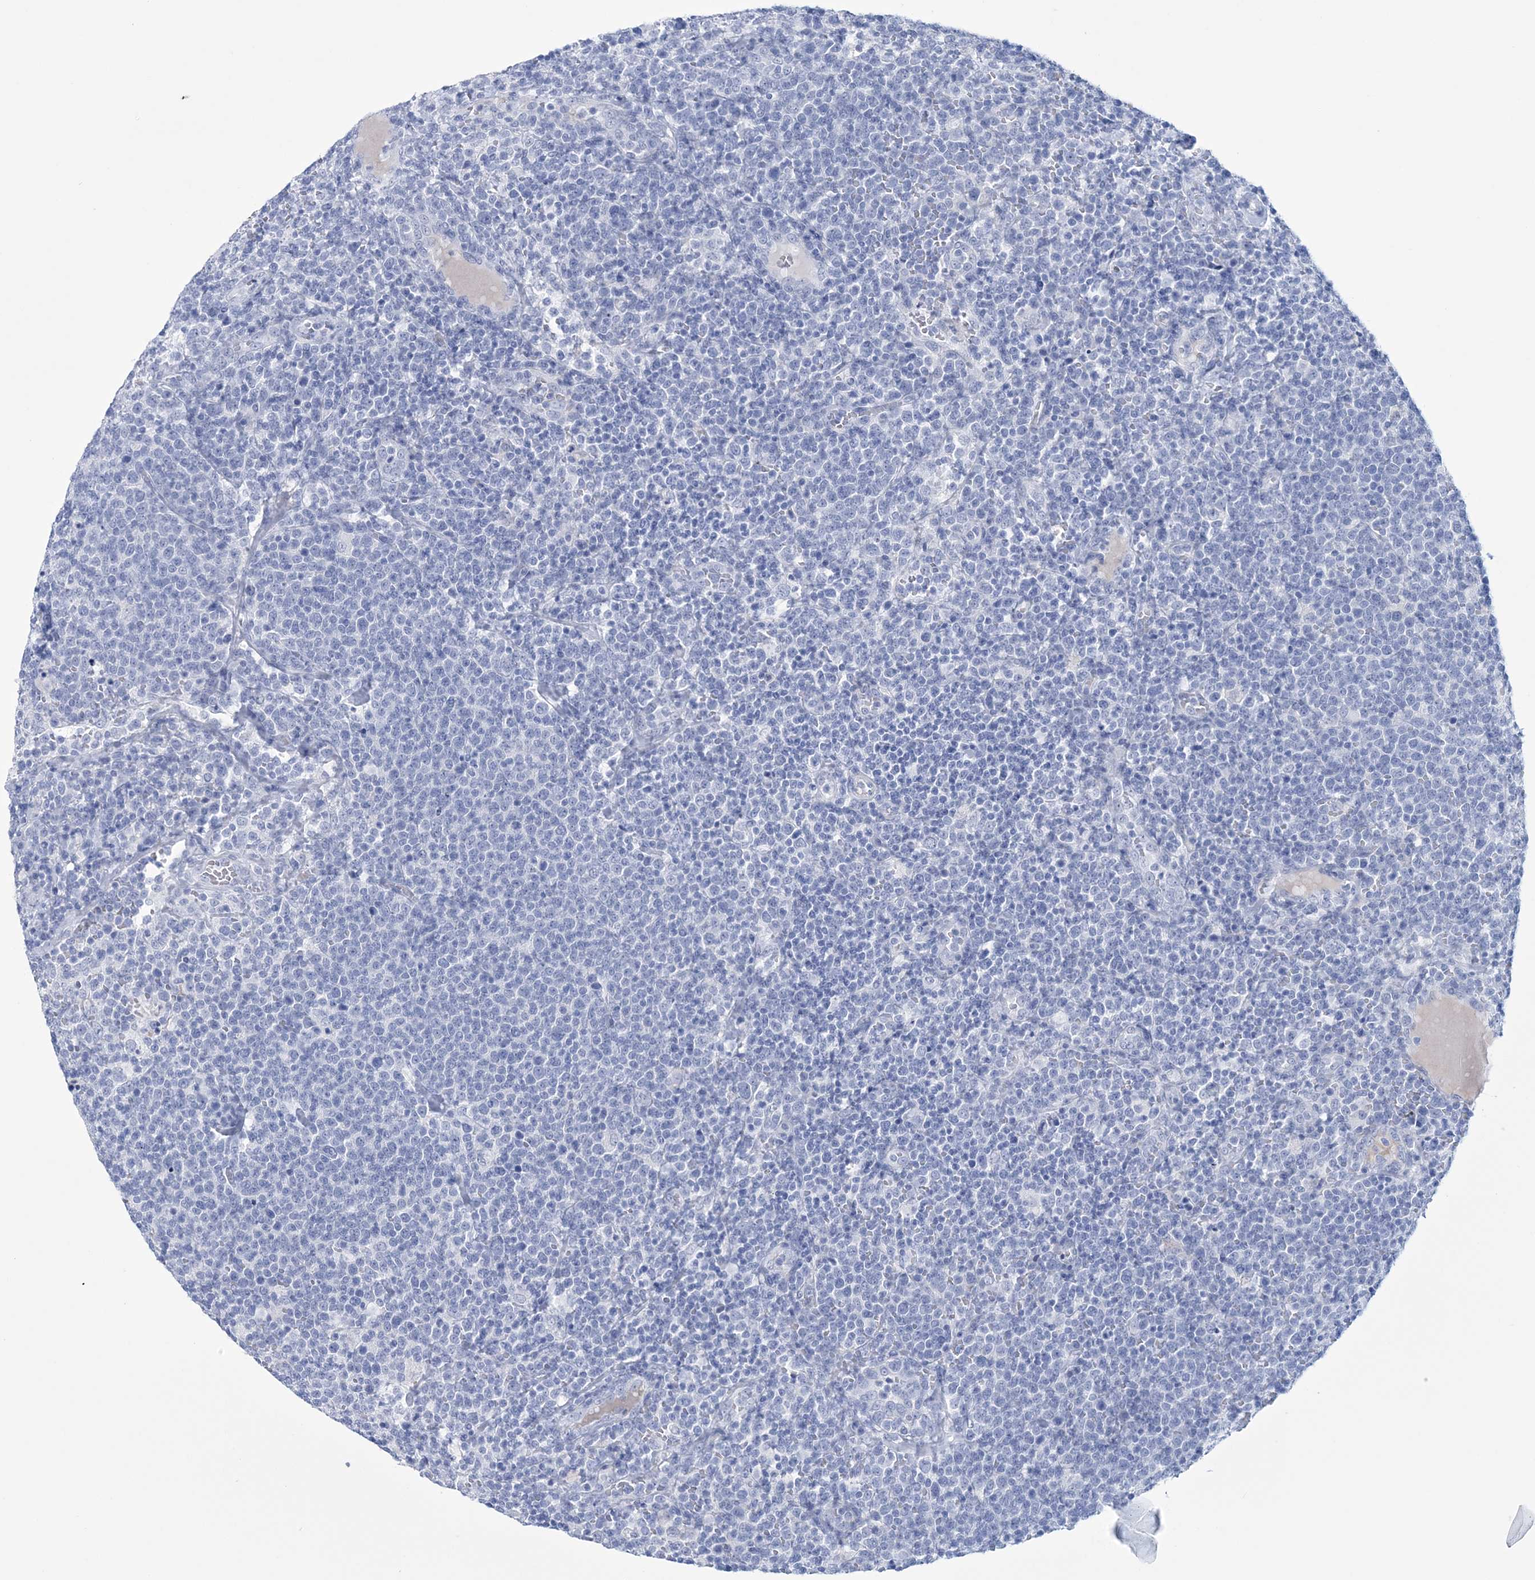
{"staining": {"intensity": "negative", "quantity": "none", "location": "none"}, "tissue": "lymphoma", "cell_type": "Tumor cells", "image_type": "cancer", "snomed": [{"axis": "morphology", "description": "Malignant lymphoma, non-Hodgkin's type, High grade"}, {"axis": "topography", "description": "Lymph node"}], "caption": "There is no significant expression in tumor cells of high-grade malignant lymphoma, non-Hodgkin's type.", "gene": "DPCD", "patient": {"sex": "male", "age": 61}}